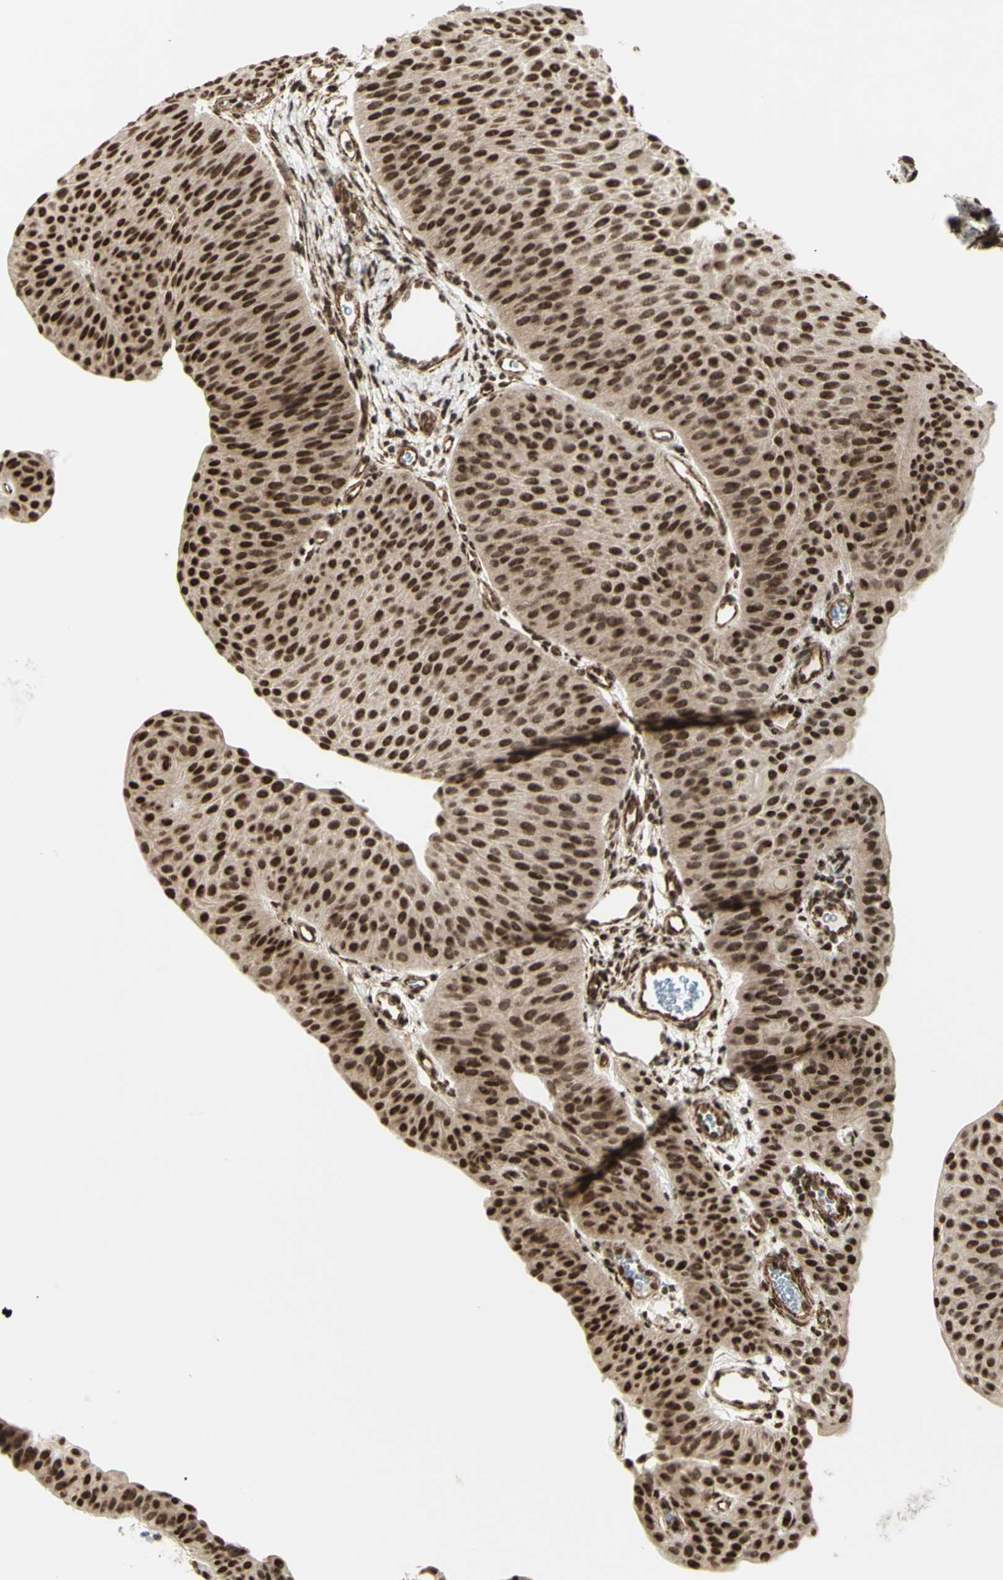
{"staining": {"intensity": "strong", "quantity": ">75%", "location": "nuclear"}, "tissue": "urothelial cancer", "cell_type": "Tumor cells", "image_type": "cancer", "snomed": [{"axis": "morphology", "description": "Urothelial carcinoma, Low grade"}, {"axis": "topography", "description": "Urinary bladder"}], "caption": "Strong nuclear staining for a protein is appreciated in approximately >75% of tumor cells of low-grade urothelial carcinoma using IHC.", "gene": "ZMYM6", "patient": {"sex": "female", "age": 60}}